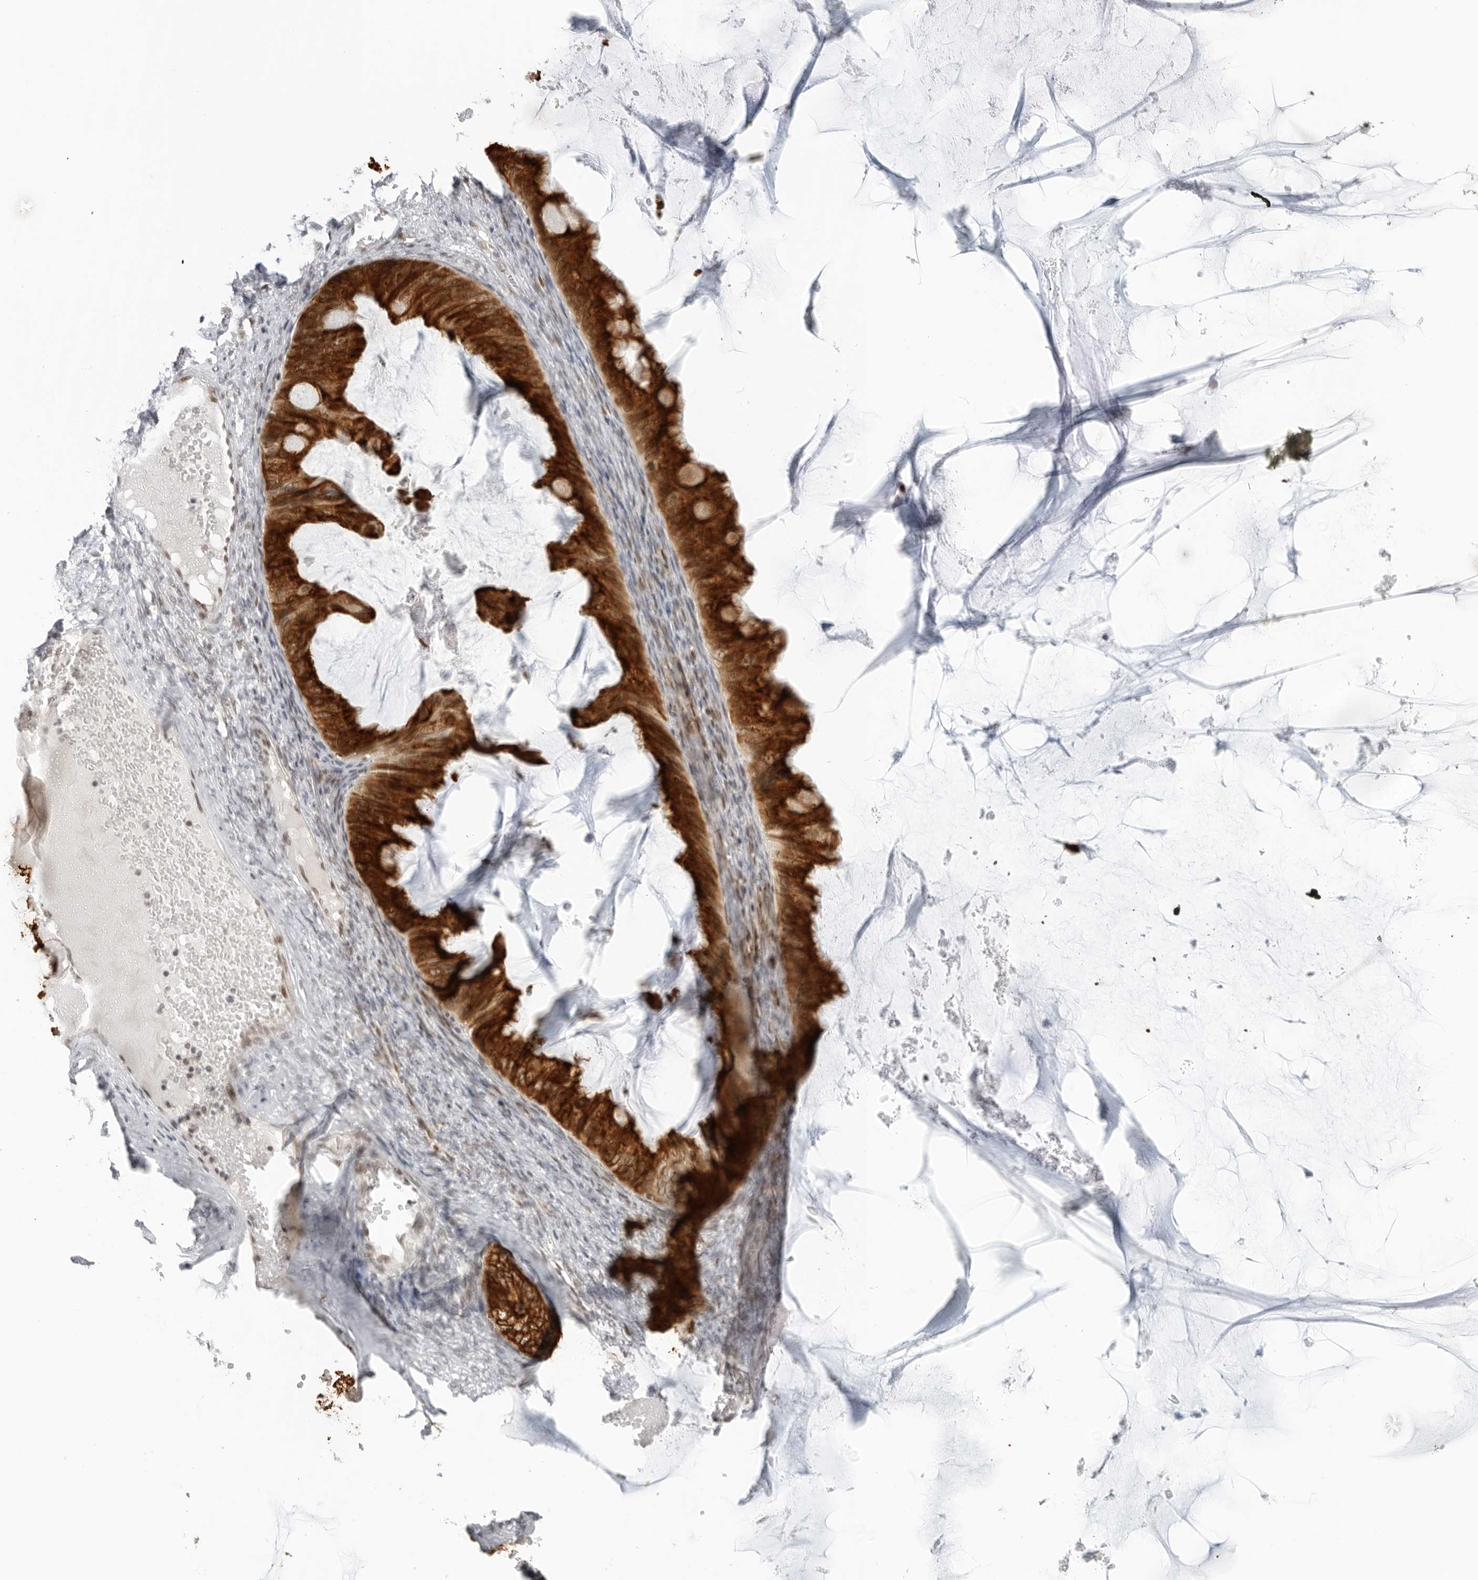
{"staining": {"intensity": "strong", "quantity": ">75%", "location": "nuclear"}, "tissue": "ovarian cancer", "cell_type": "Tumor cells", "image_type": "cancer", "snomed": [{"axis": "morphology", "description": "Cystadenocarcinoma, mucinous, NOS"}, {"axis": "topography", "description": "Ovary"}], "caption": "Immunohistochemistry photomicrograph of neoplastic tissue: human ovarian cancer (mucinous cystadenocarcinoma) stained using immunohistochemistry (IHC) displays high levels of strong protein expression localized specifically in the nuclear of tumor cells, appearing as a nuclear brown color.", "gene": "FOXK2", "patient": {"sex": "female", "age": 61}}